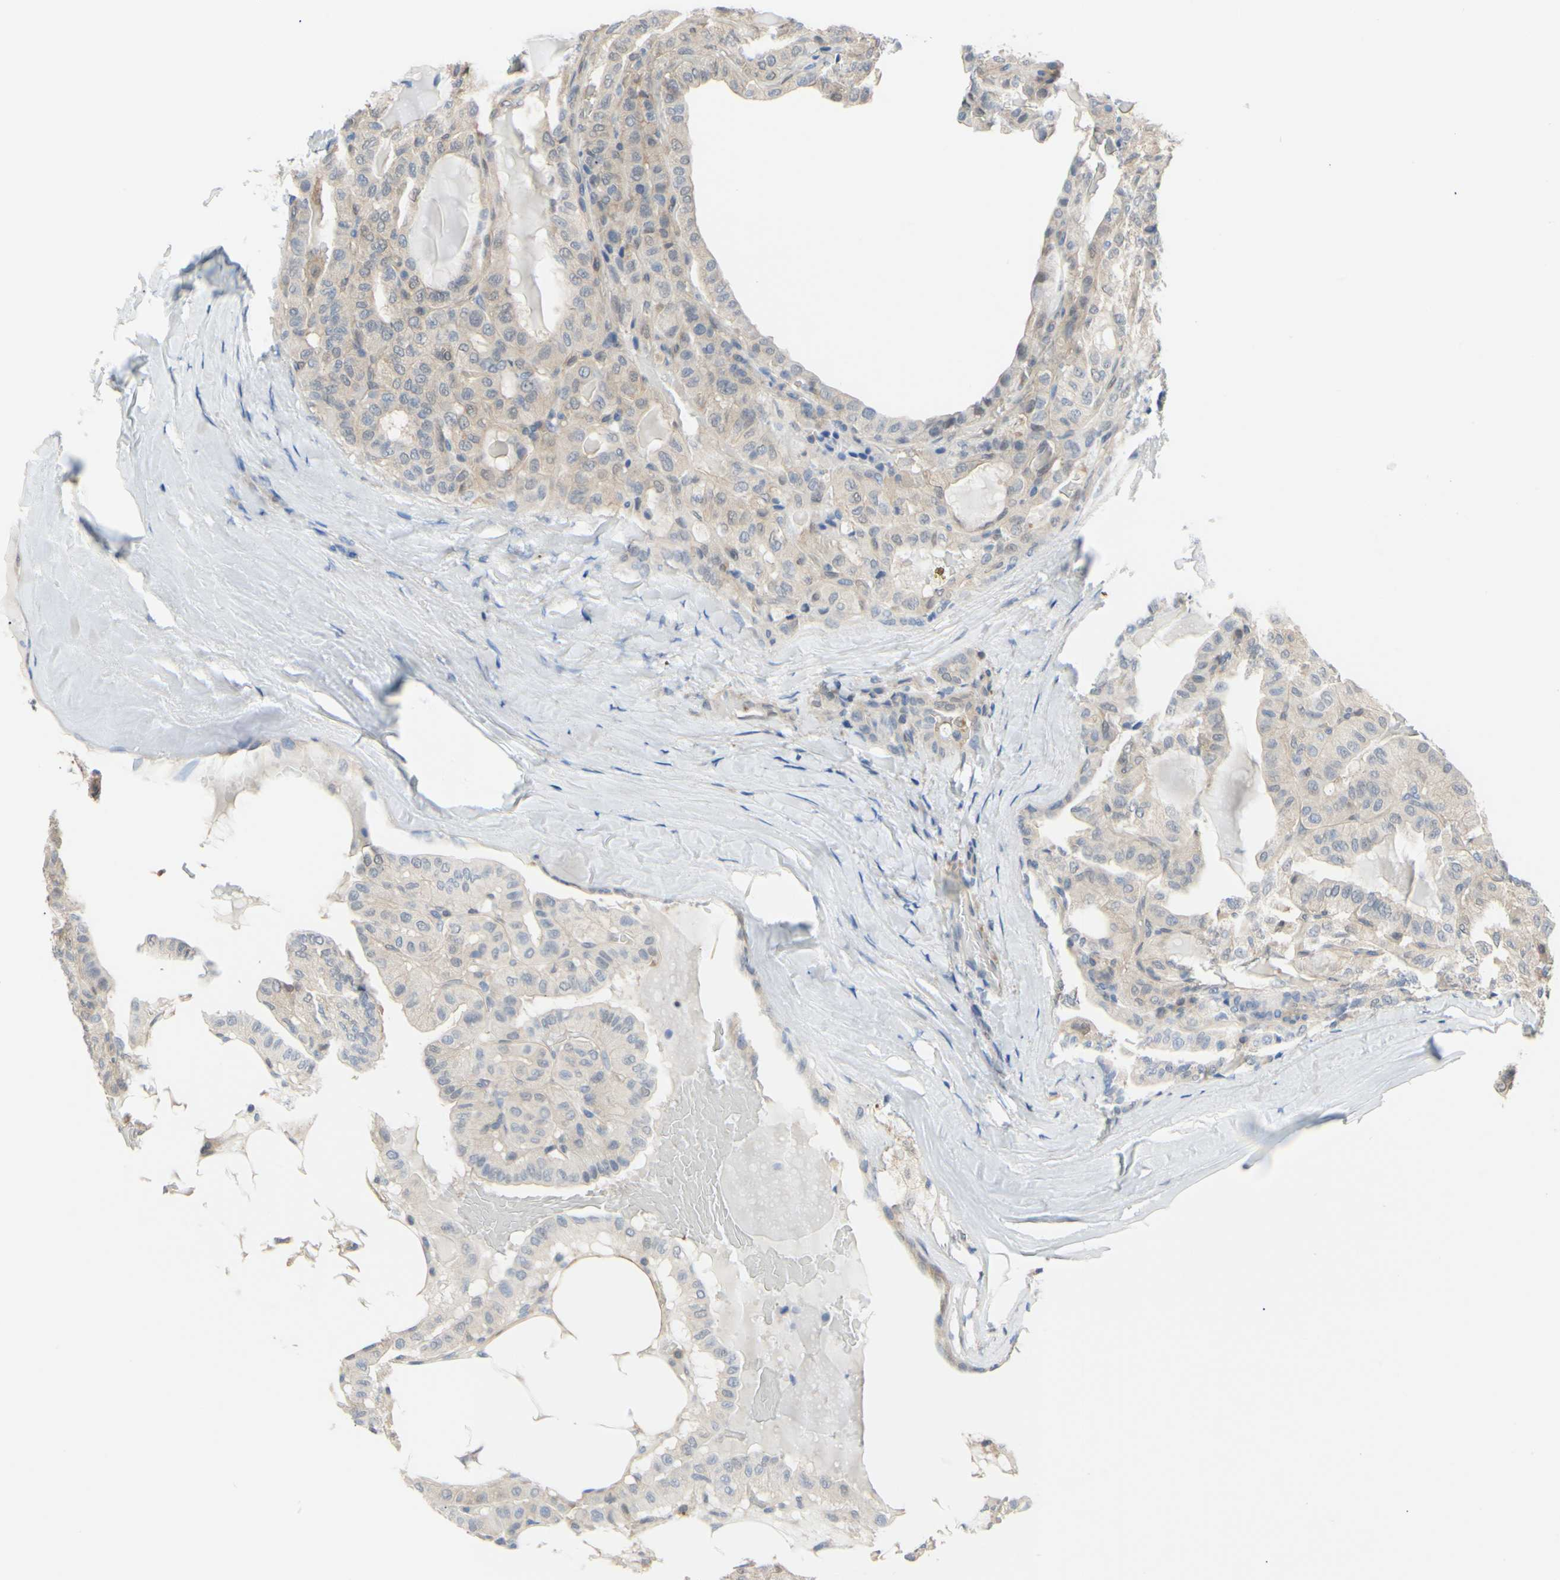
{"staining": {"intensity": "weak", "quantity": ">75%", "location": "cytoplasmic/membranous"}, "tissue": "thyroid cancer", "cell_type": "Tumor cells", "image_type": "cancer", "snomed": [{"axis": "morphology", "description": "Papillary adenocarcinoma, NOS"}, {"axis": "topography", "description": "Thyroid gland"}], "caption": "Protein analysis of thyroid papillary adenocarcinoma tissue displays weak cytoplasmic/membranous staining in approximately >75% of tumor cells.", "gene": "UPK3B", "patient": {"sex": "male", "age": 77}}